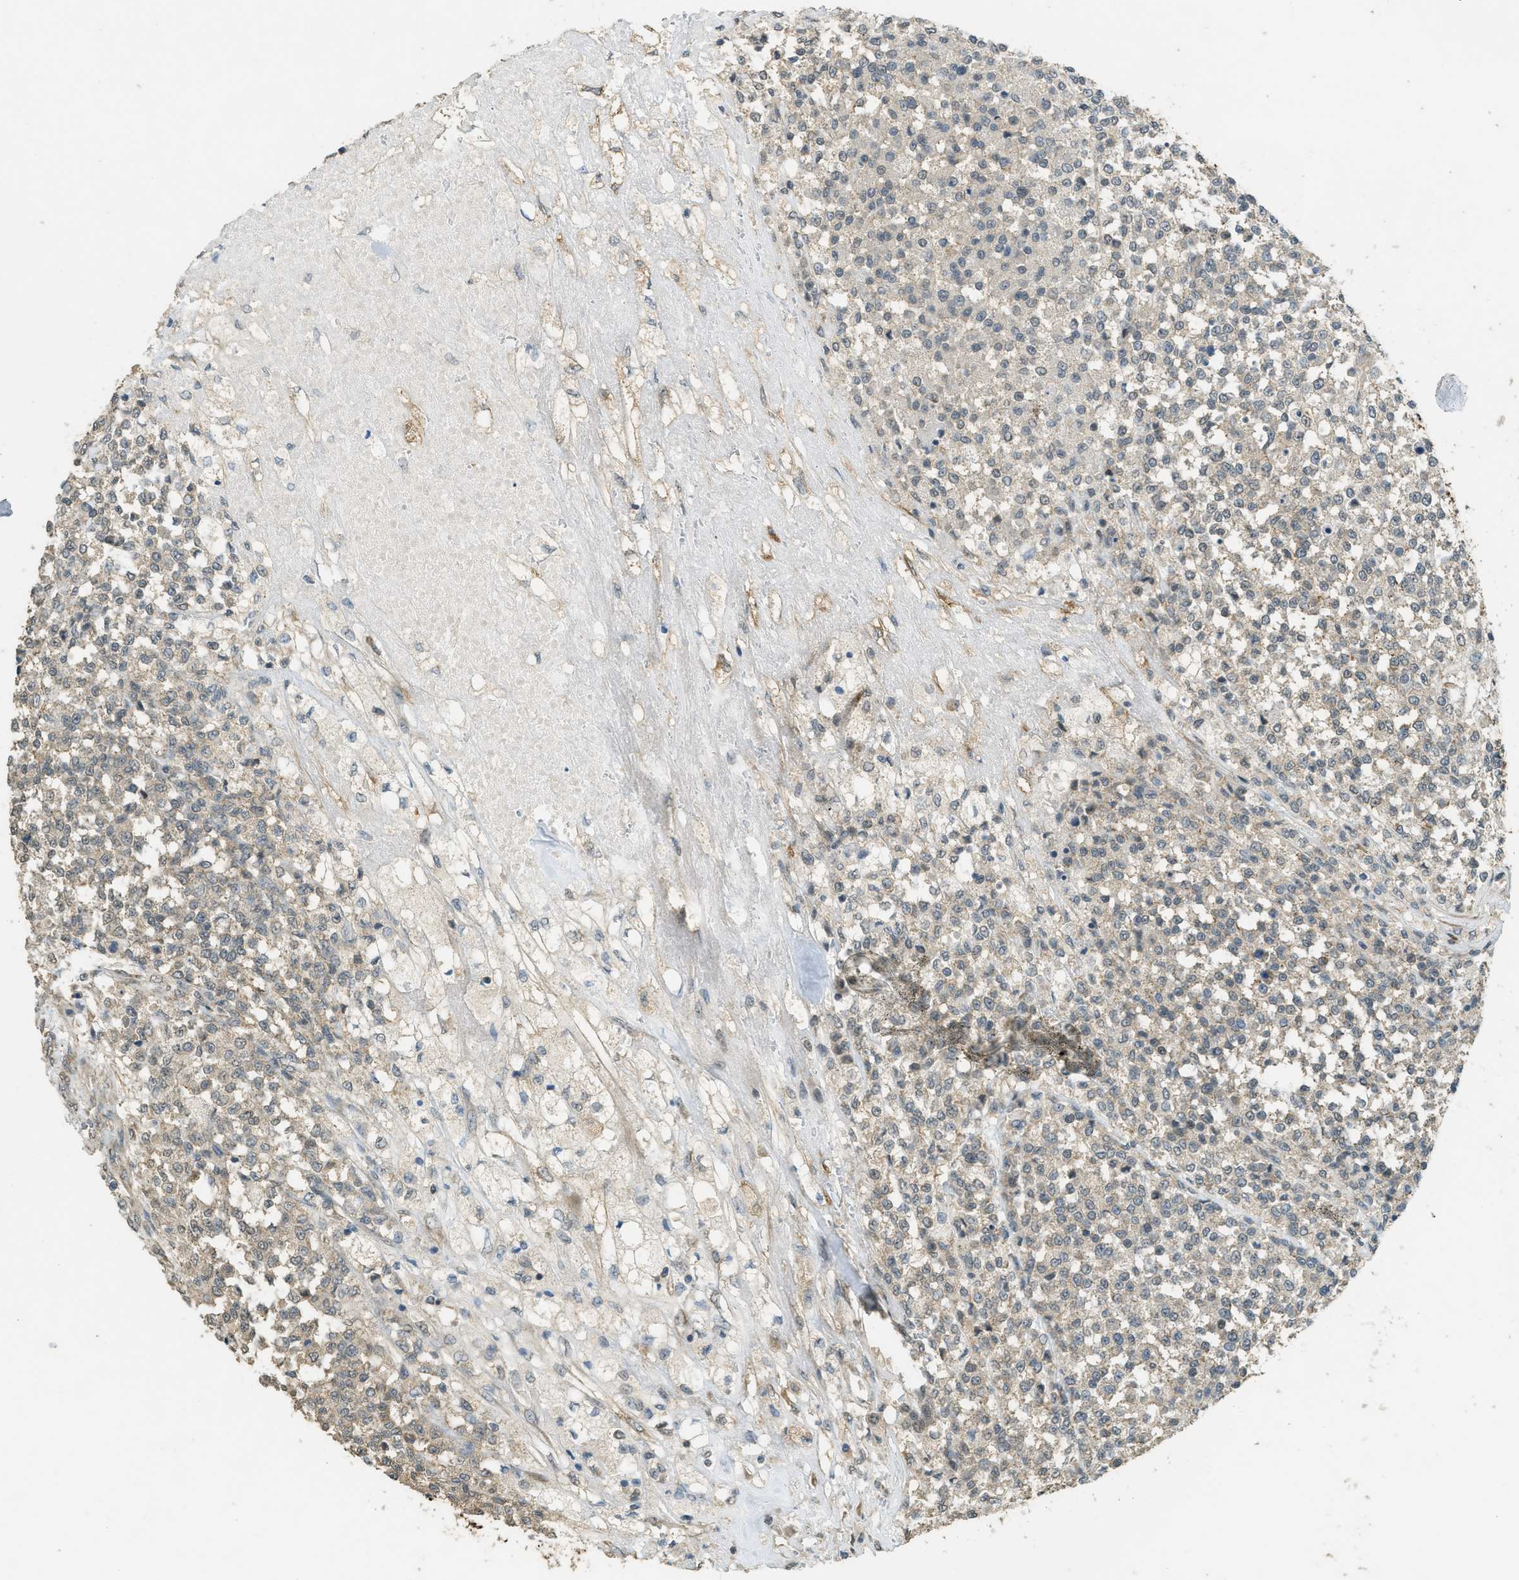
{"staining": {"intensity": "weak", "quantity": "<25%", "location": "cytoplasmic/membranous"}, "tissue": "testis cancer", "cell_type": "Tumor cells", "image_type": "cancer", "snomed": [{"axis": "morphology", "description": "Seminoma, NOS"}, {"axis": "topography", "description": "Testis"}], "caption": "IHC of testis cancer demonstrates no positivity in tumor cells. (DAB IHC with hematoxylin counter stain).", "gene": "IGF2BP2", "patient": {"sex": "male", "age": 59}}